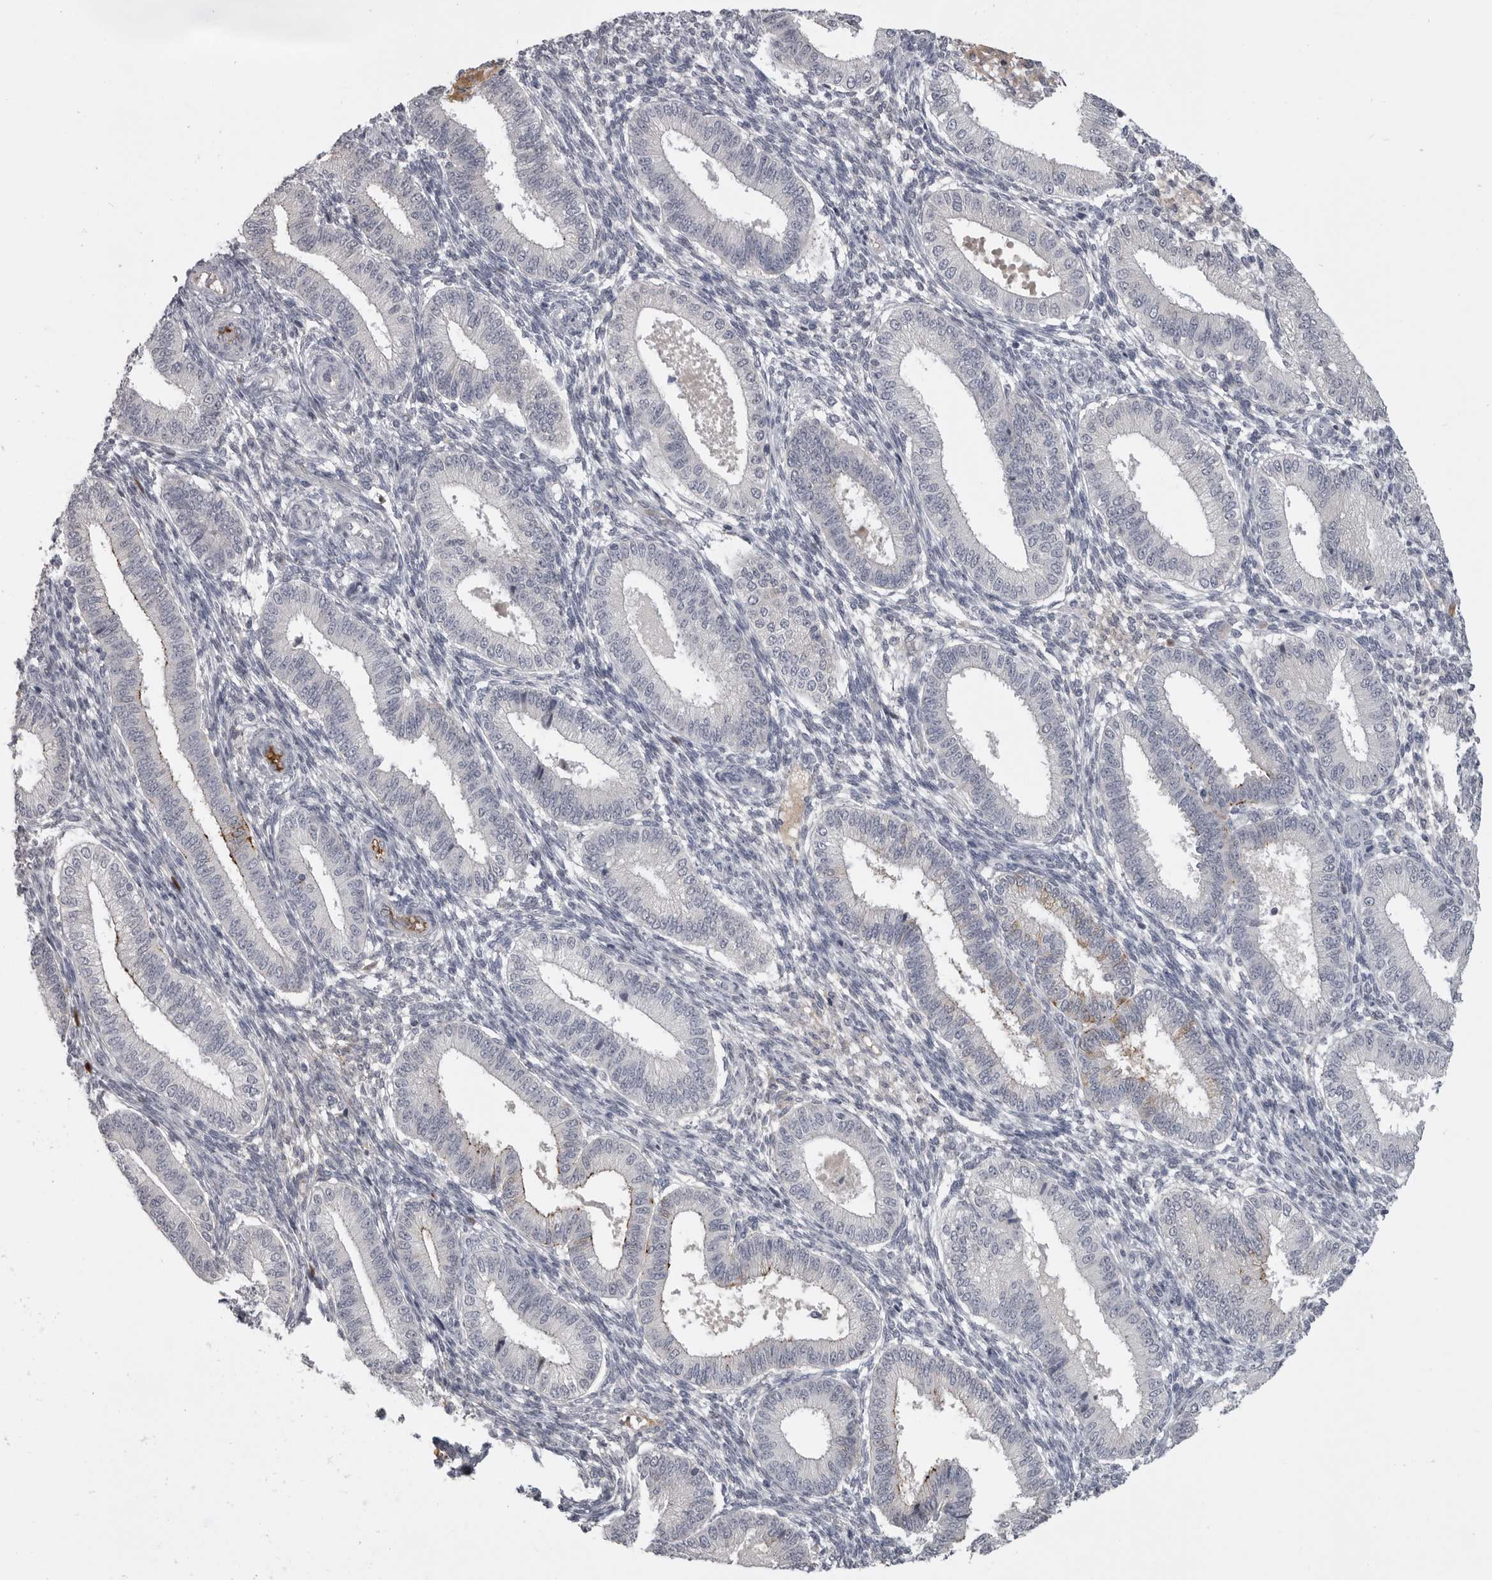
{"staining": {"intensity": "negative", "quantity": "none", "location": "none"}, "tissue": "endometrium", "cell_type": "Cells in endometrial stroma", "image_type": "normal", "snomed": [{"axis": "morphology", "description": "Normal tissue, NOS"}, {"axis": "topography", "description": "Endometrium"}], "caption": "IHC photomicrograph of normal human endometrium stained for a protein (brown), which reveals no expression in cells in endometrial stroma.", "gene": "SERPING1", "patient": {"sex": "female", "age": 39}}